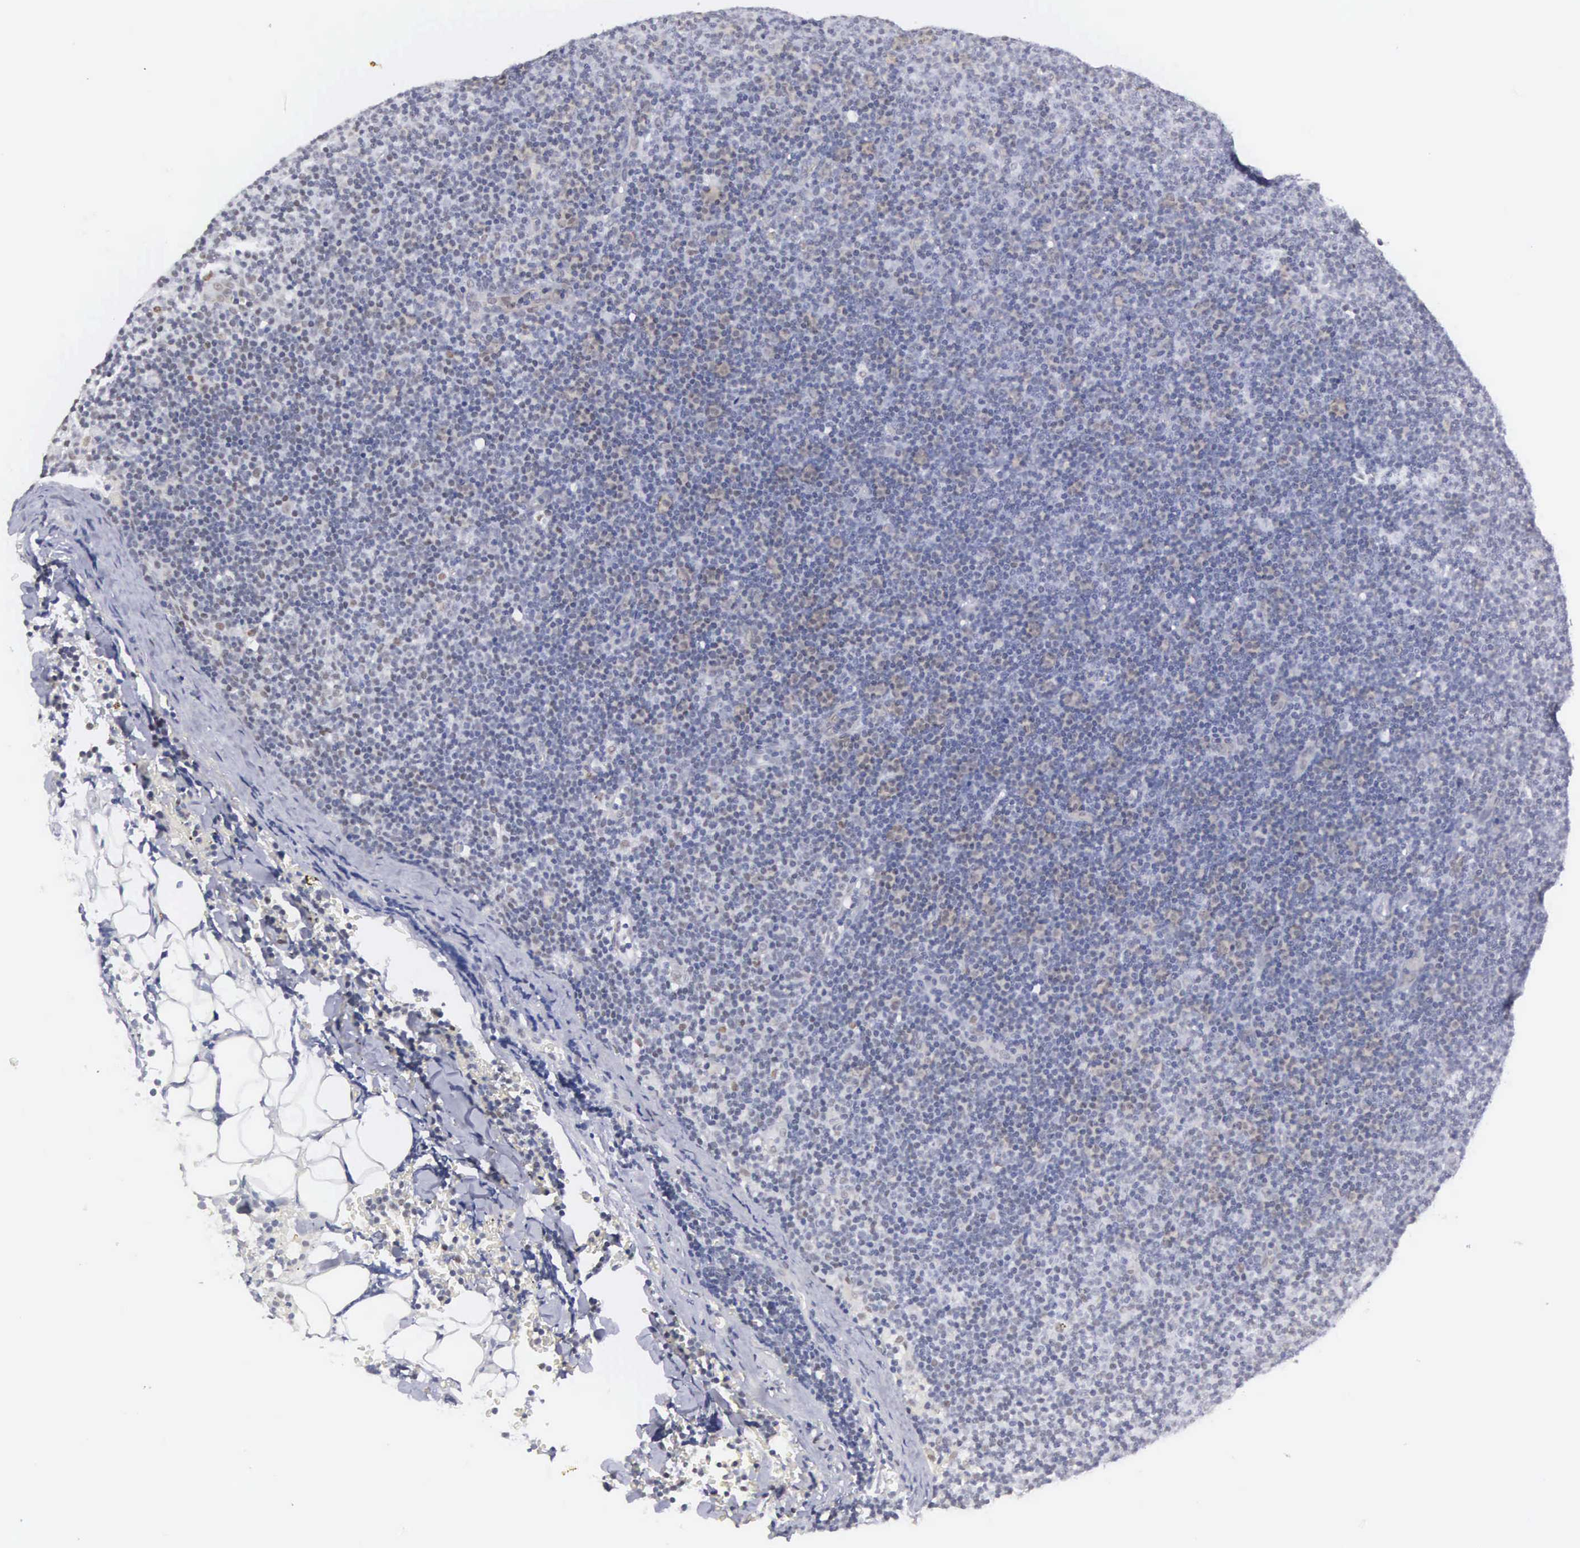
{"staining": {"intensity": "weak", "quantity": "<25%", "location": "nuclear"}, "tissue": "lymphoma", "cell_type": "Tumor cells", "image_type": "cancer", "snomed": [{"axis": "morphology", "description": "Malignant lymphoma, non-Hodgkin's type, Low grade"}, {"axis": "topography", "description": "Lymph node"}], "caption": "This is an IHC photomicrograph of lymphoma. There is no positivity in tumor cells.", "gene": "ETV6", "patient": {"sex": "male", "age": 57}}